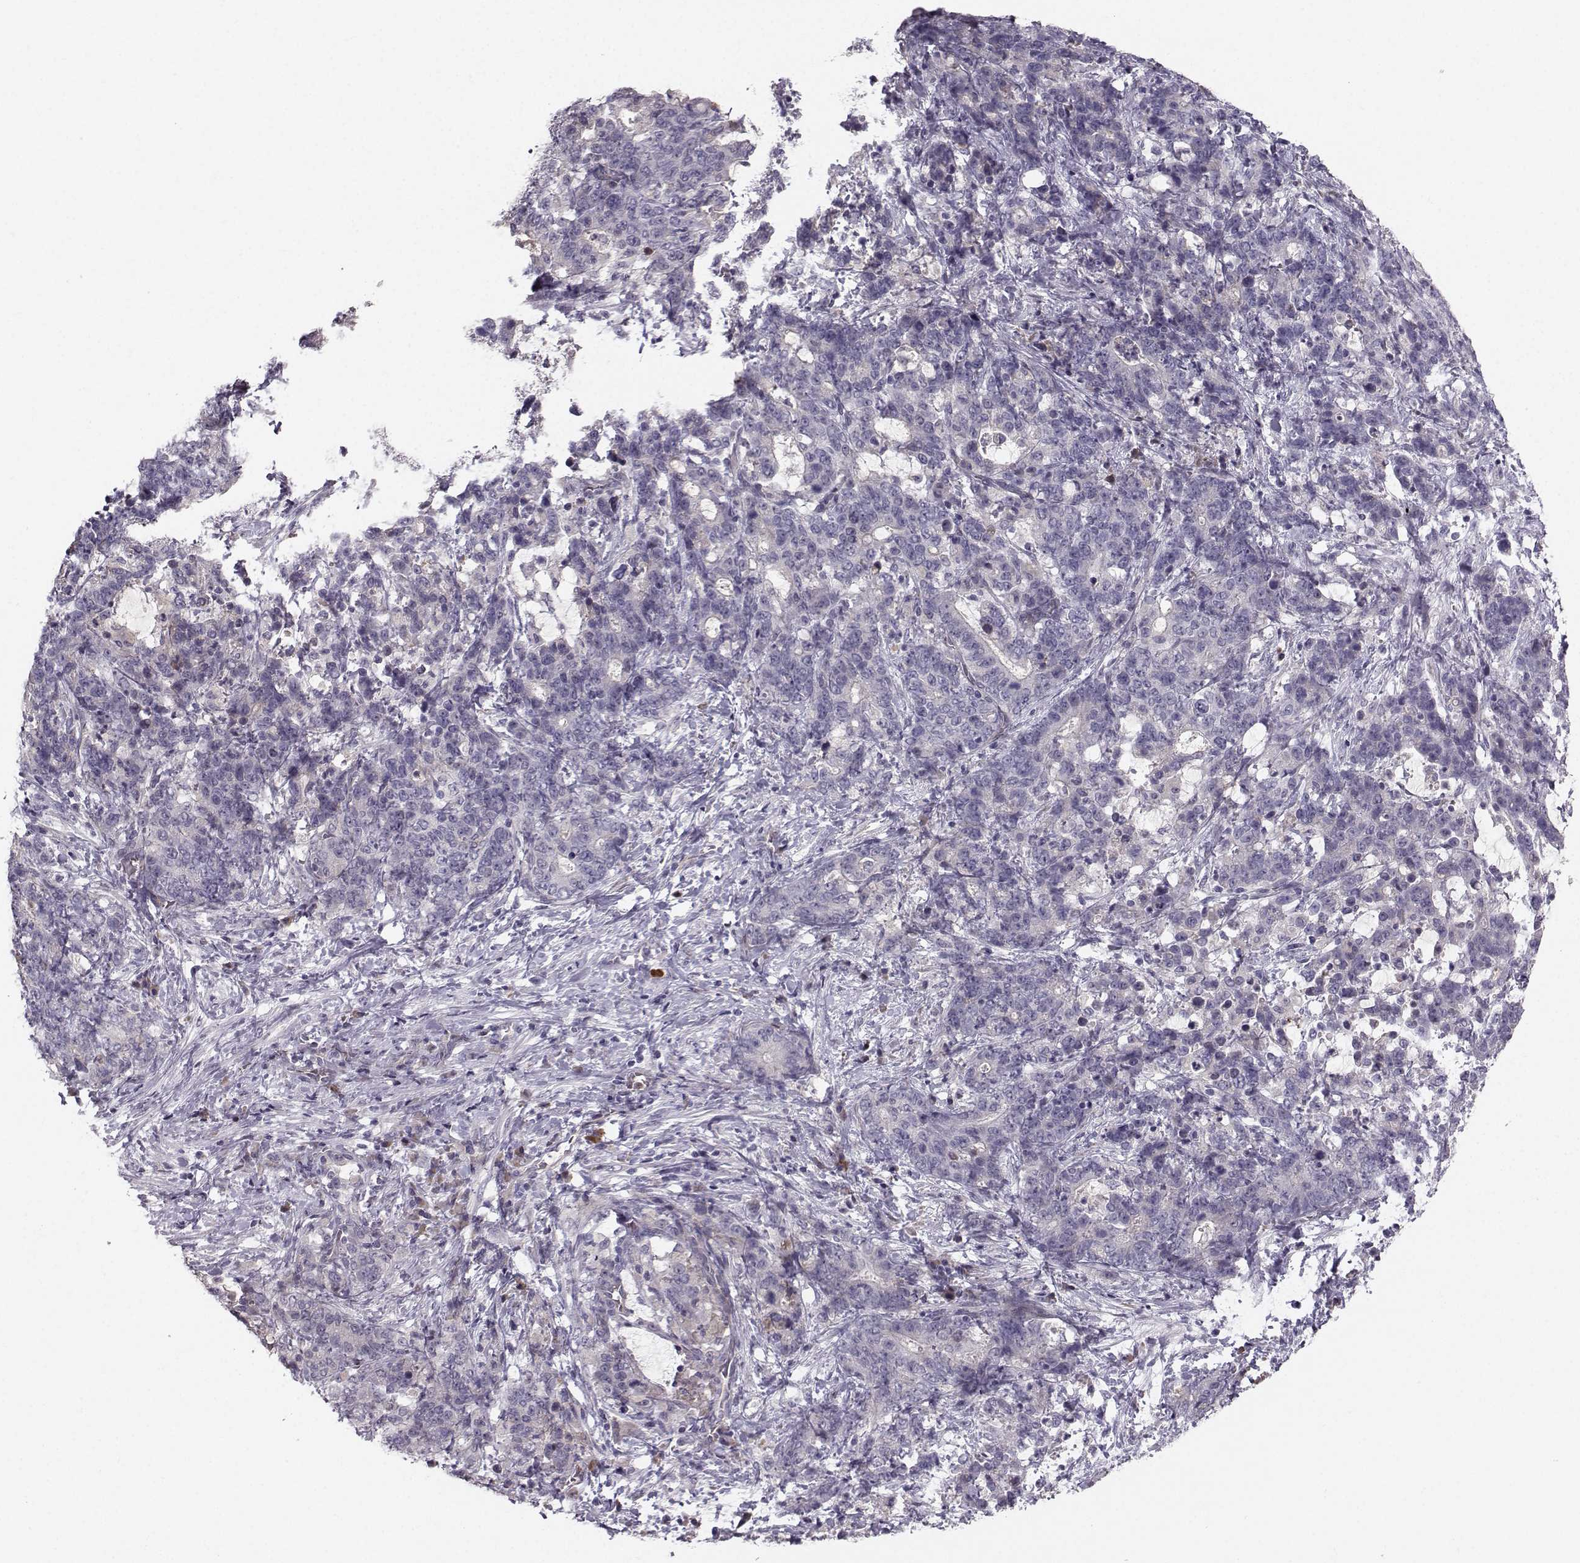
{"staining": {"intensity": "negative", "quantity": "none", "location": "none"}, "tissue": "stomach cancer", "cell_type": "Tumor cells", "image_type": "cancer", "snomed": [{"axis": "morphology", "description": "Normal tissue, NOS"}, {"axis": "morphology", "description": "Adenocarcinoma, NOS"}, {"axis": "topography", "description": "Stomach"}], "caption": "Immunohistochemical staining of stomach cancer shows no significant staining in tumor cells.", "gene": "OPRD1", "patient": {"sex": "female", "age": 64}}